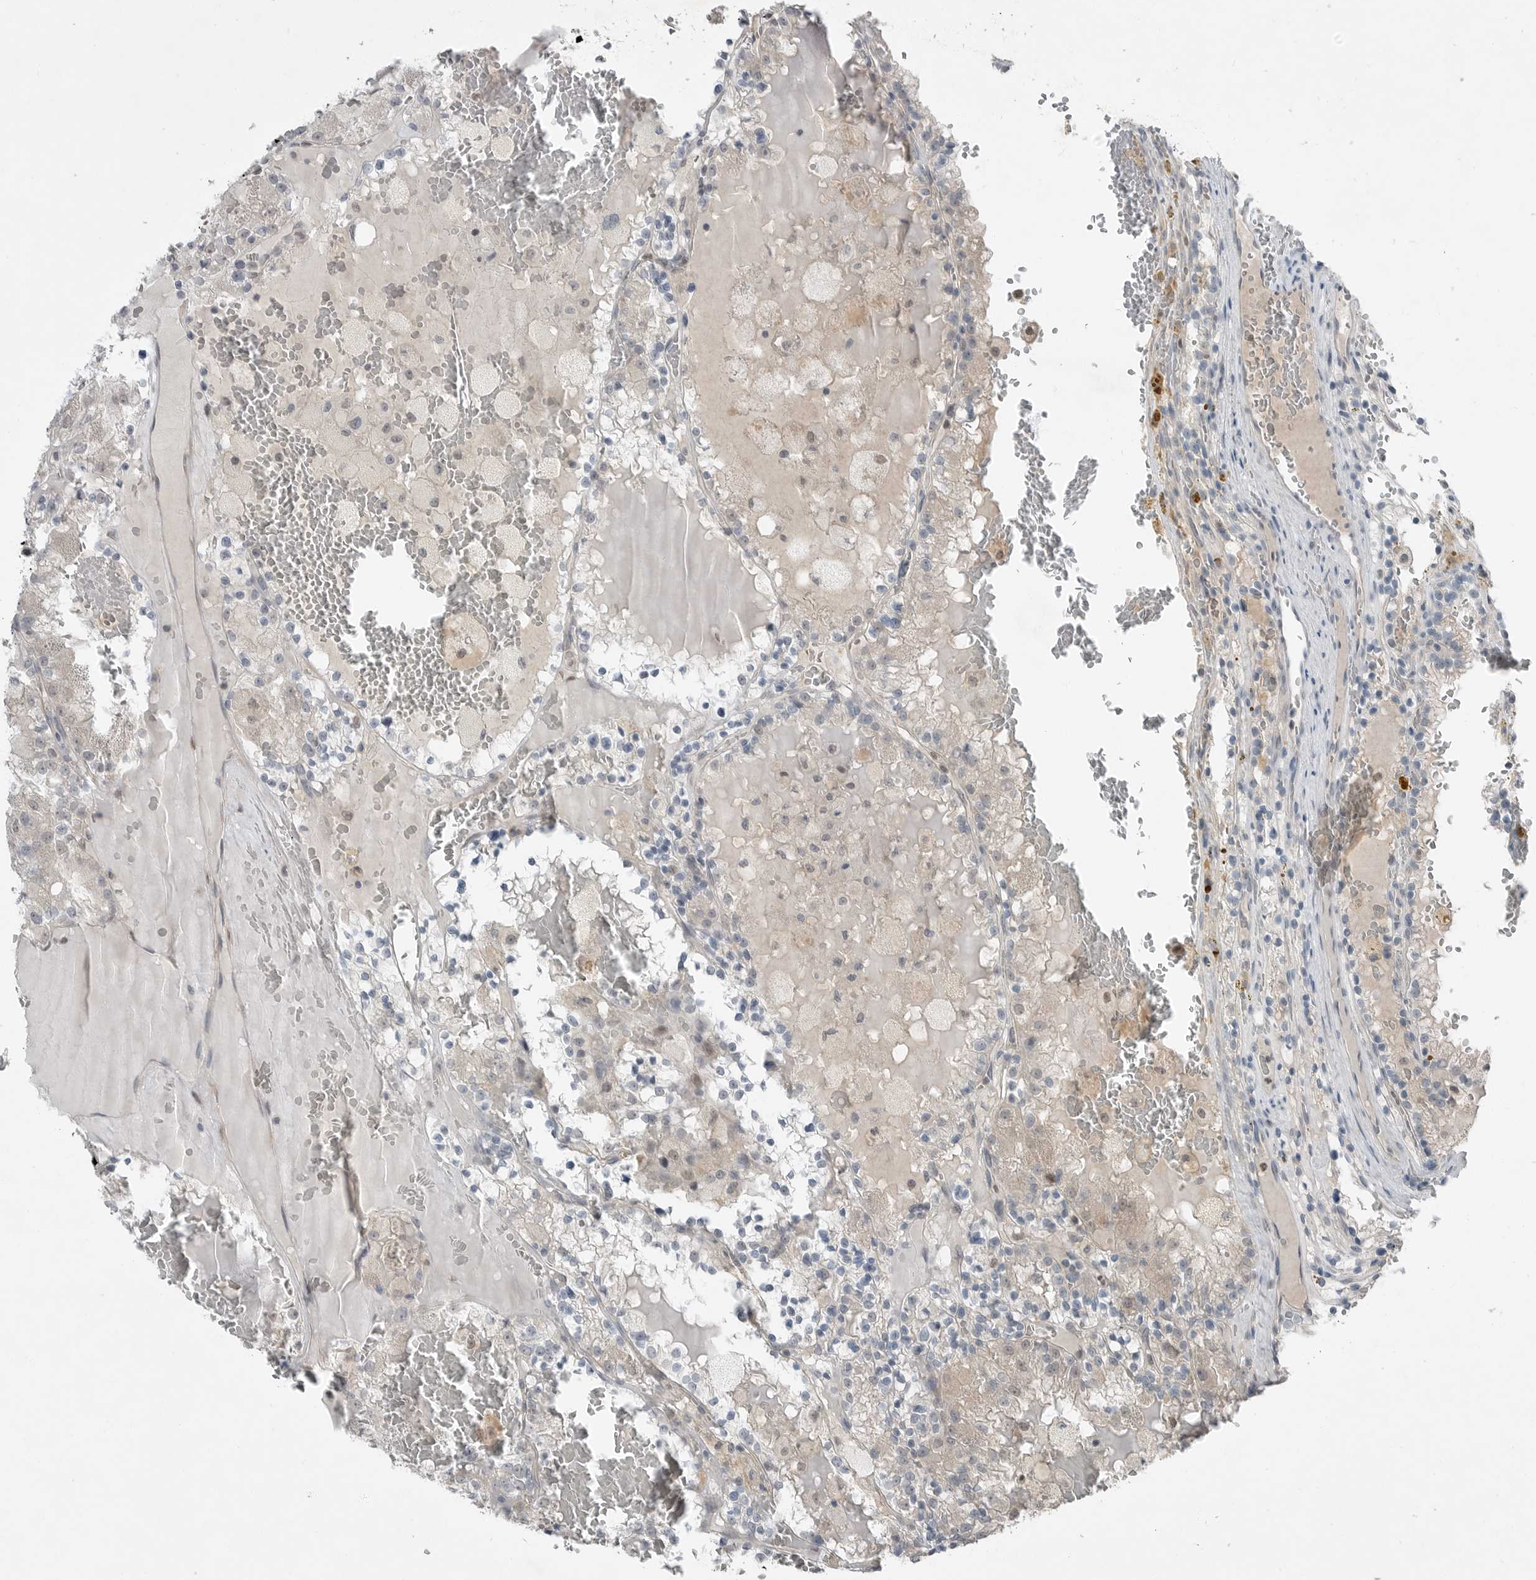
{"staining": {"intensity": "negative", "quantity": "none", "location": "none"}, "tissue": "renal cancer", "cell_type": "Tumor cells", "image_type": "cancer", "snomed": [{"axis": "morphology", "description": "Adenocarcinoma, NOS"}, {"axis": "topography", "description": "Kidney"}], "caption": "Protein analysis of renal cancer reveals no significant staining in tumor cells.", "gene": "MFAP3L", "patient": {"sex": "female", "age": 56}}